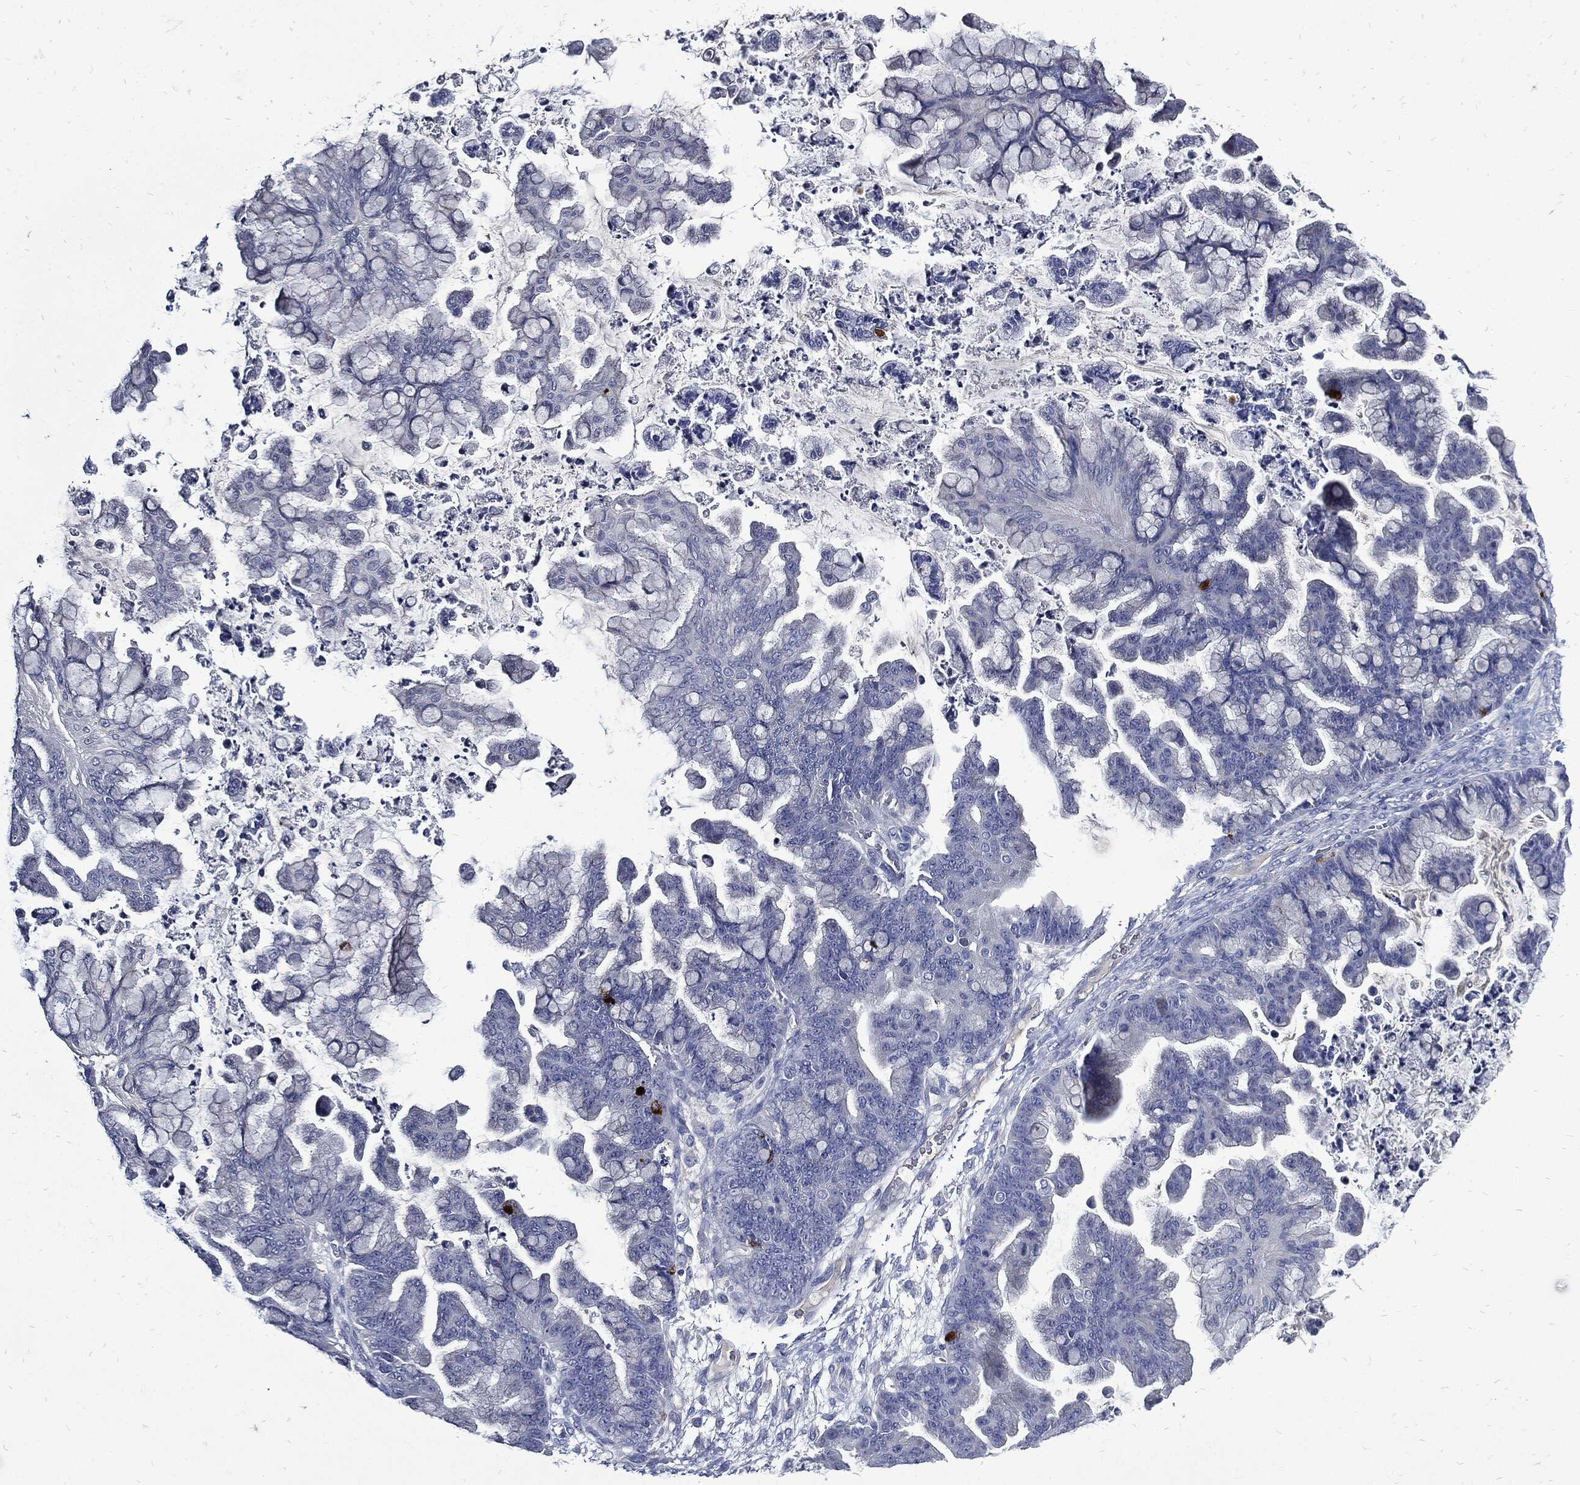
{"staining": {"intensity": "negative", "quantity": "none", "location": "none"}, "tissue": "ovarian cancer", "cell_type": "Tumor cells", "image_type": "cancer", "snomed": [{"axis": "morphology", "description": "Cystadenocarcinoma, mucinous, NOS"}, {"axis": "topography", "description": "Ovary"}], "caption": "Immunohistochemistry (IHC) histopathology image of neoplastic tissue: ovarian cancer (mucinous cystadenocarcinoma) stained with DAB (3,3'-diaminobenzidine) displays no significant protein expression in tumor cells.", "gene": "CPE", "patient": {"sex": "female", "age": 67}}